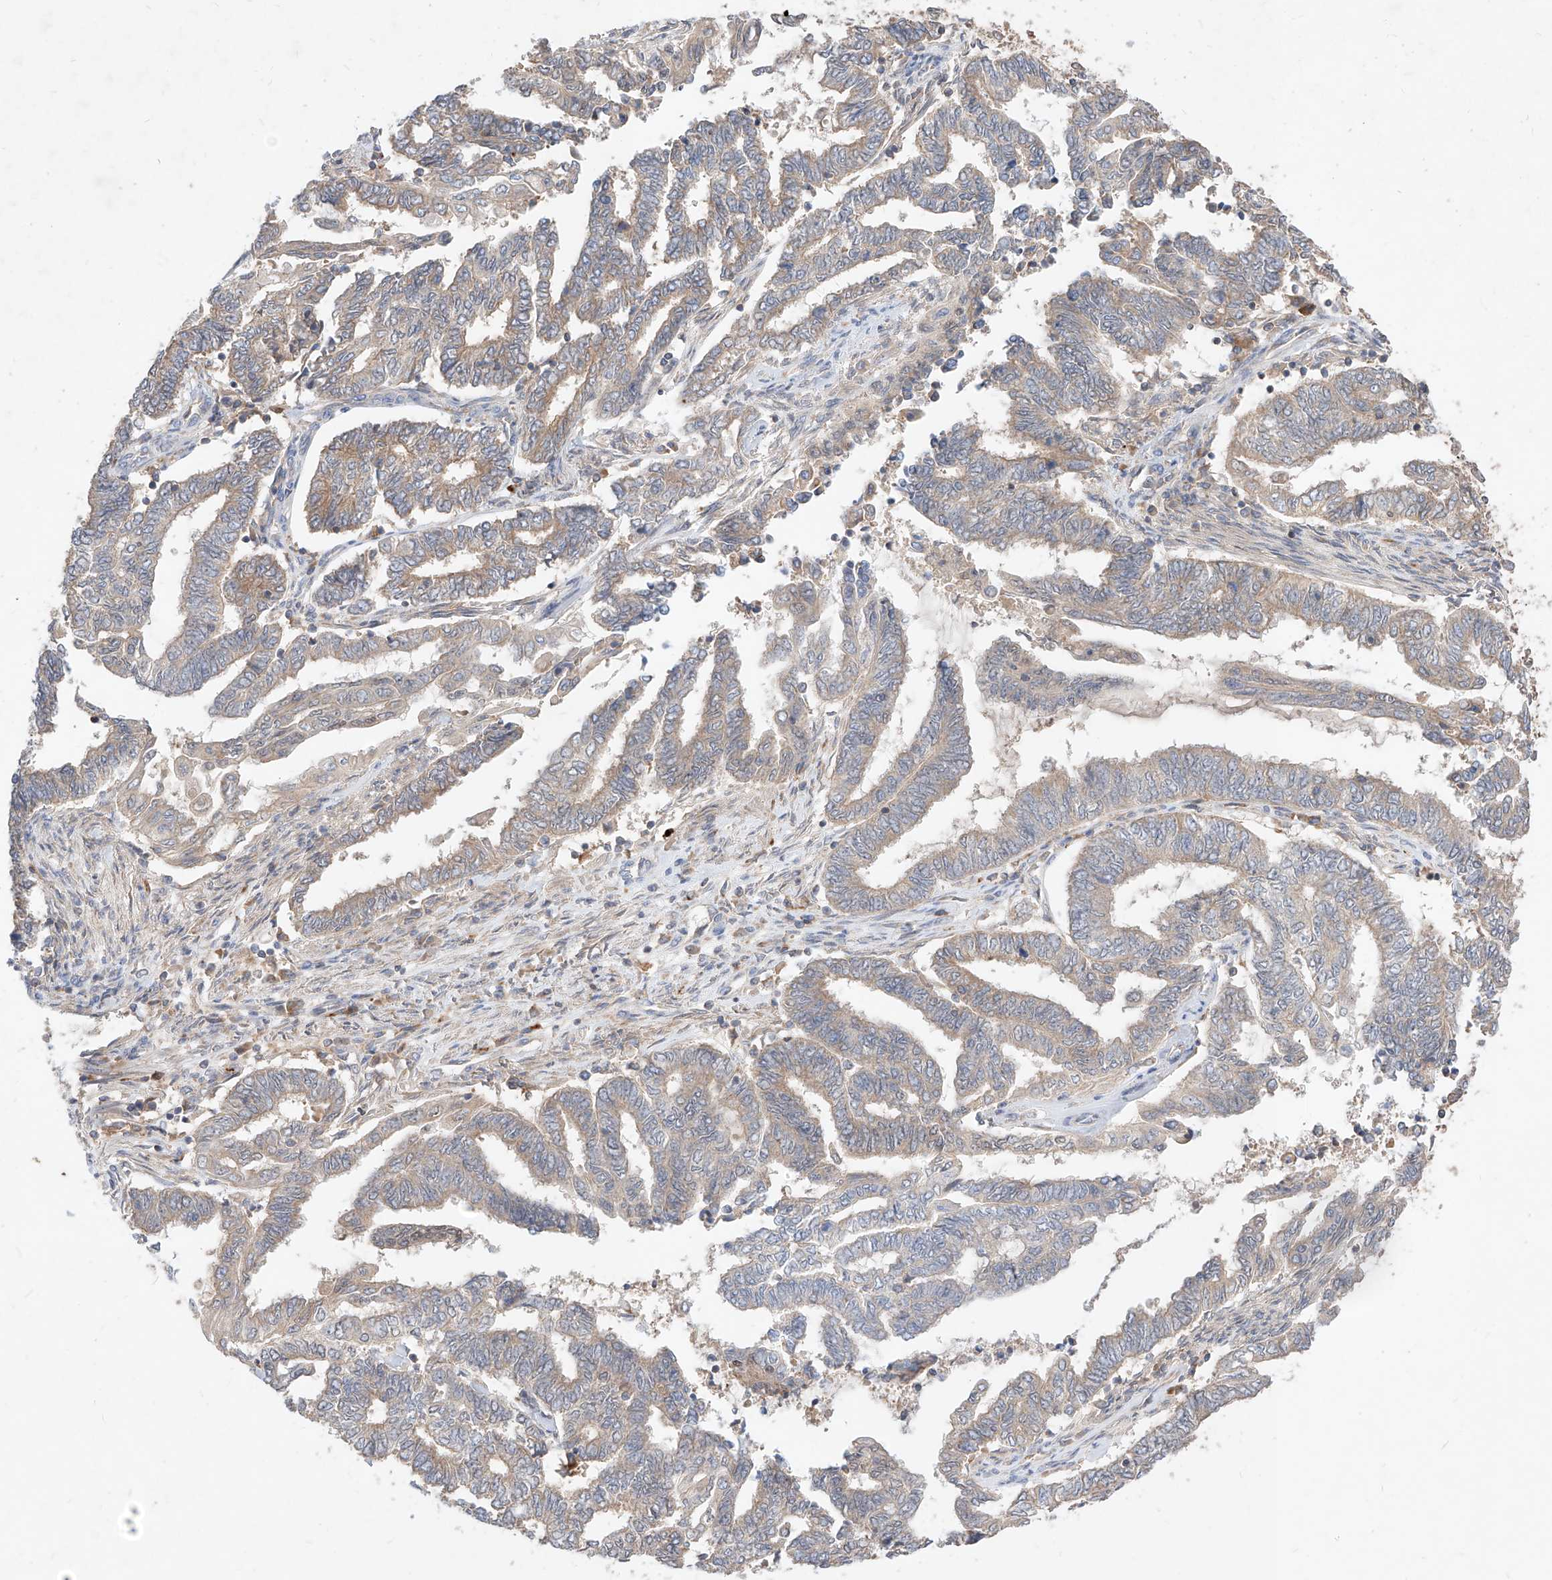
{"staining": {"intensity": "weak", "quantity": "25%-75%", "location": "cytoplasmic/membranous"}, "tissue": "endometrial cancer", "cell_type": "Tumor cells", "image_type": "cancer", "snomed": [{"axis": "morphology", "description": "Adenocarcinoma, NOS"}, {"axis": "topography", "description": "Uterus"}, {"axis": "topography", "description": "Endometrium"}], "caption": "Immunohistochemical staining of endometrial cancer (adenocarcinoma) reveals low levels of weak cytoplasmic/membranous positivity in approximately 25%-75% of tumor cells.", "gene": "TSNAX", "patient": {"sex": "female", "age": 70}}